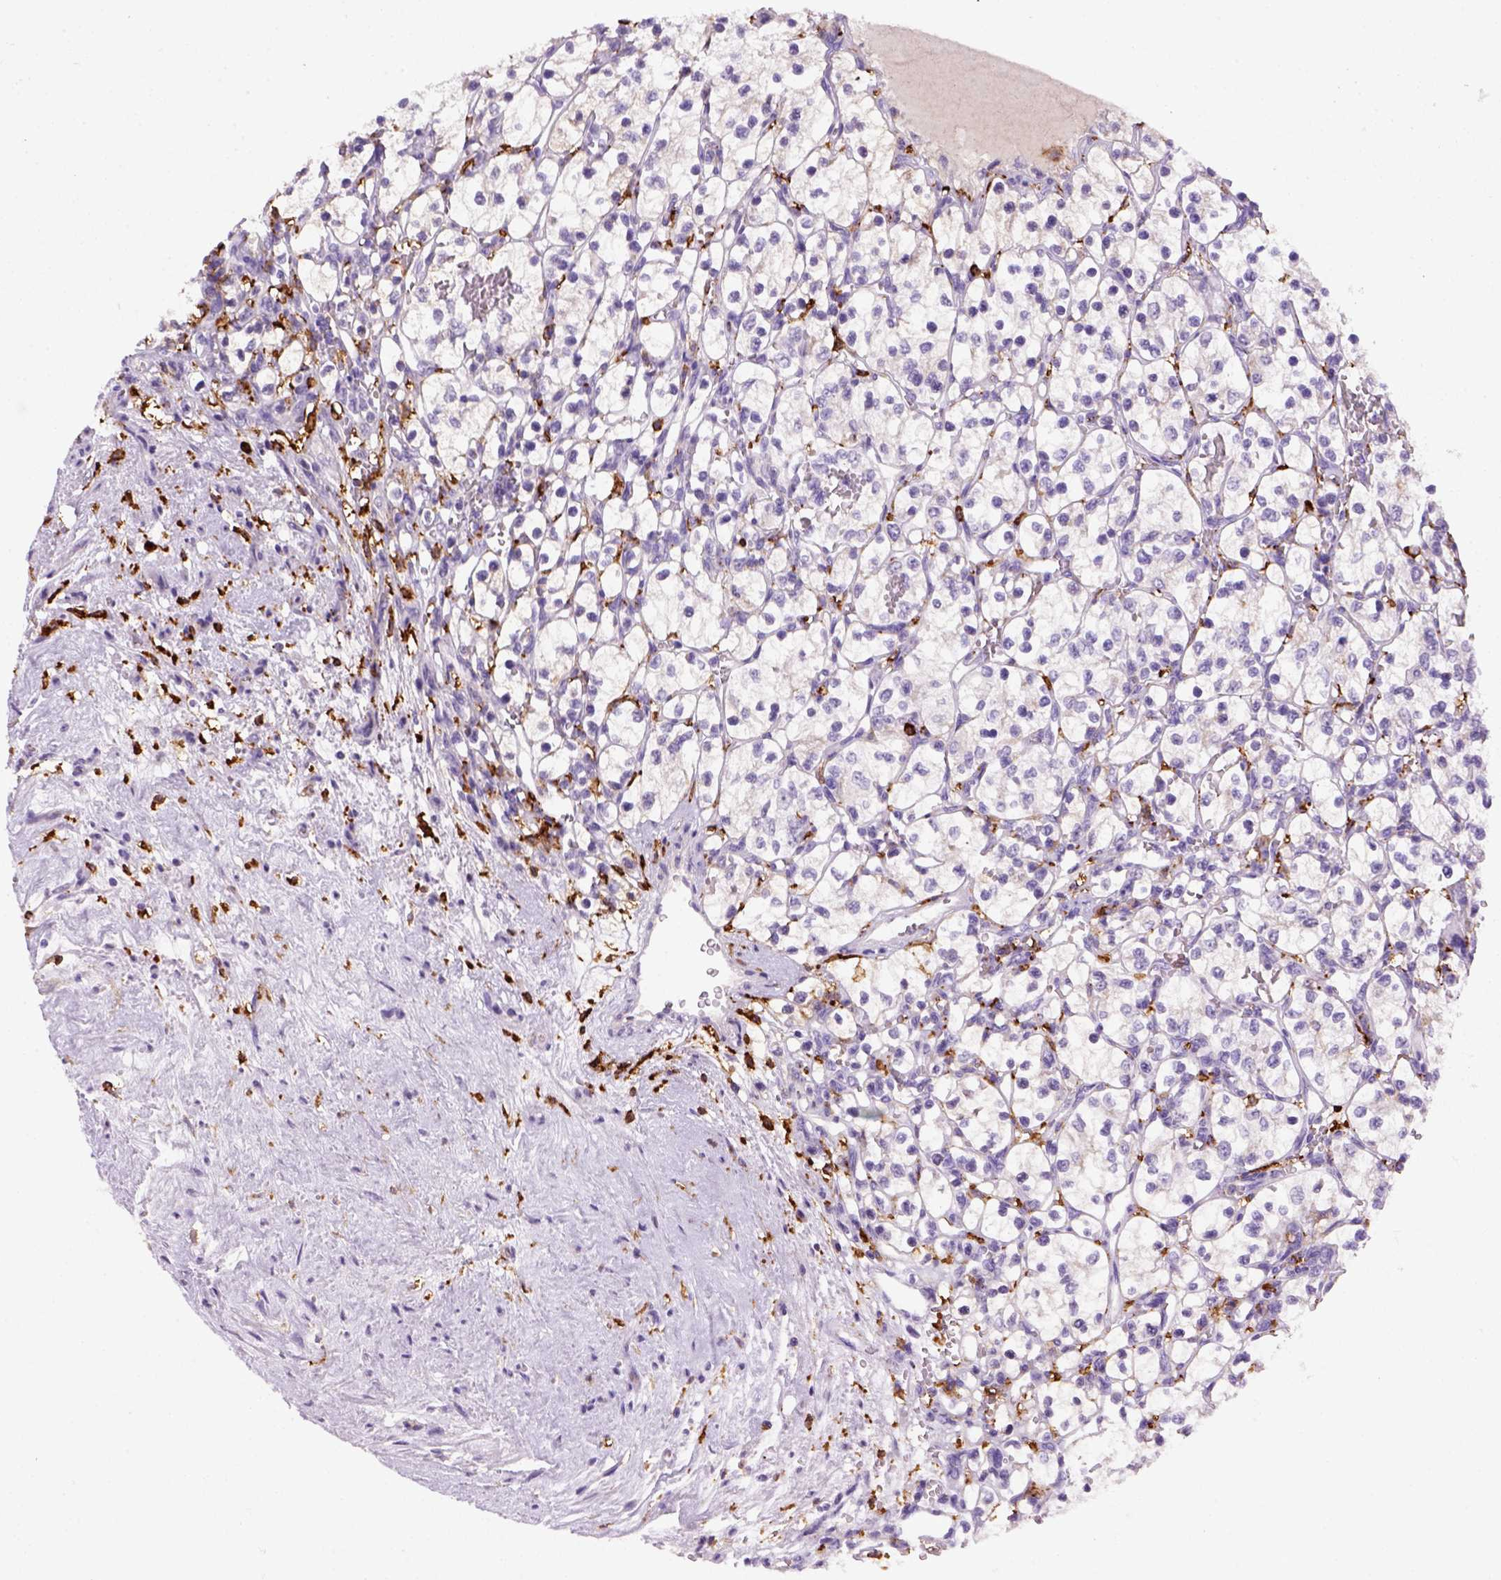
{"staining": {"intensity": "negative", "quantity": "none", "location": "none"}, "tissue": "renal cancer", "cell_type": "Tumor cells", "image_type": "cancer", "snomed": [{"axis": "morphology", "description": "Adenocarcinoma, NOS"}, {"axis": "topography", "description": "Kidney"}], "caption": "The image shows no staining of tumor cells in renal cancer (adenocarcinoma).", "gene": "CD14", "patient": {"sex": "female", "age": 69}}